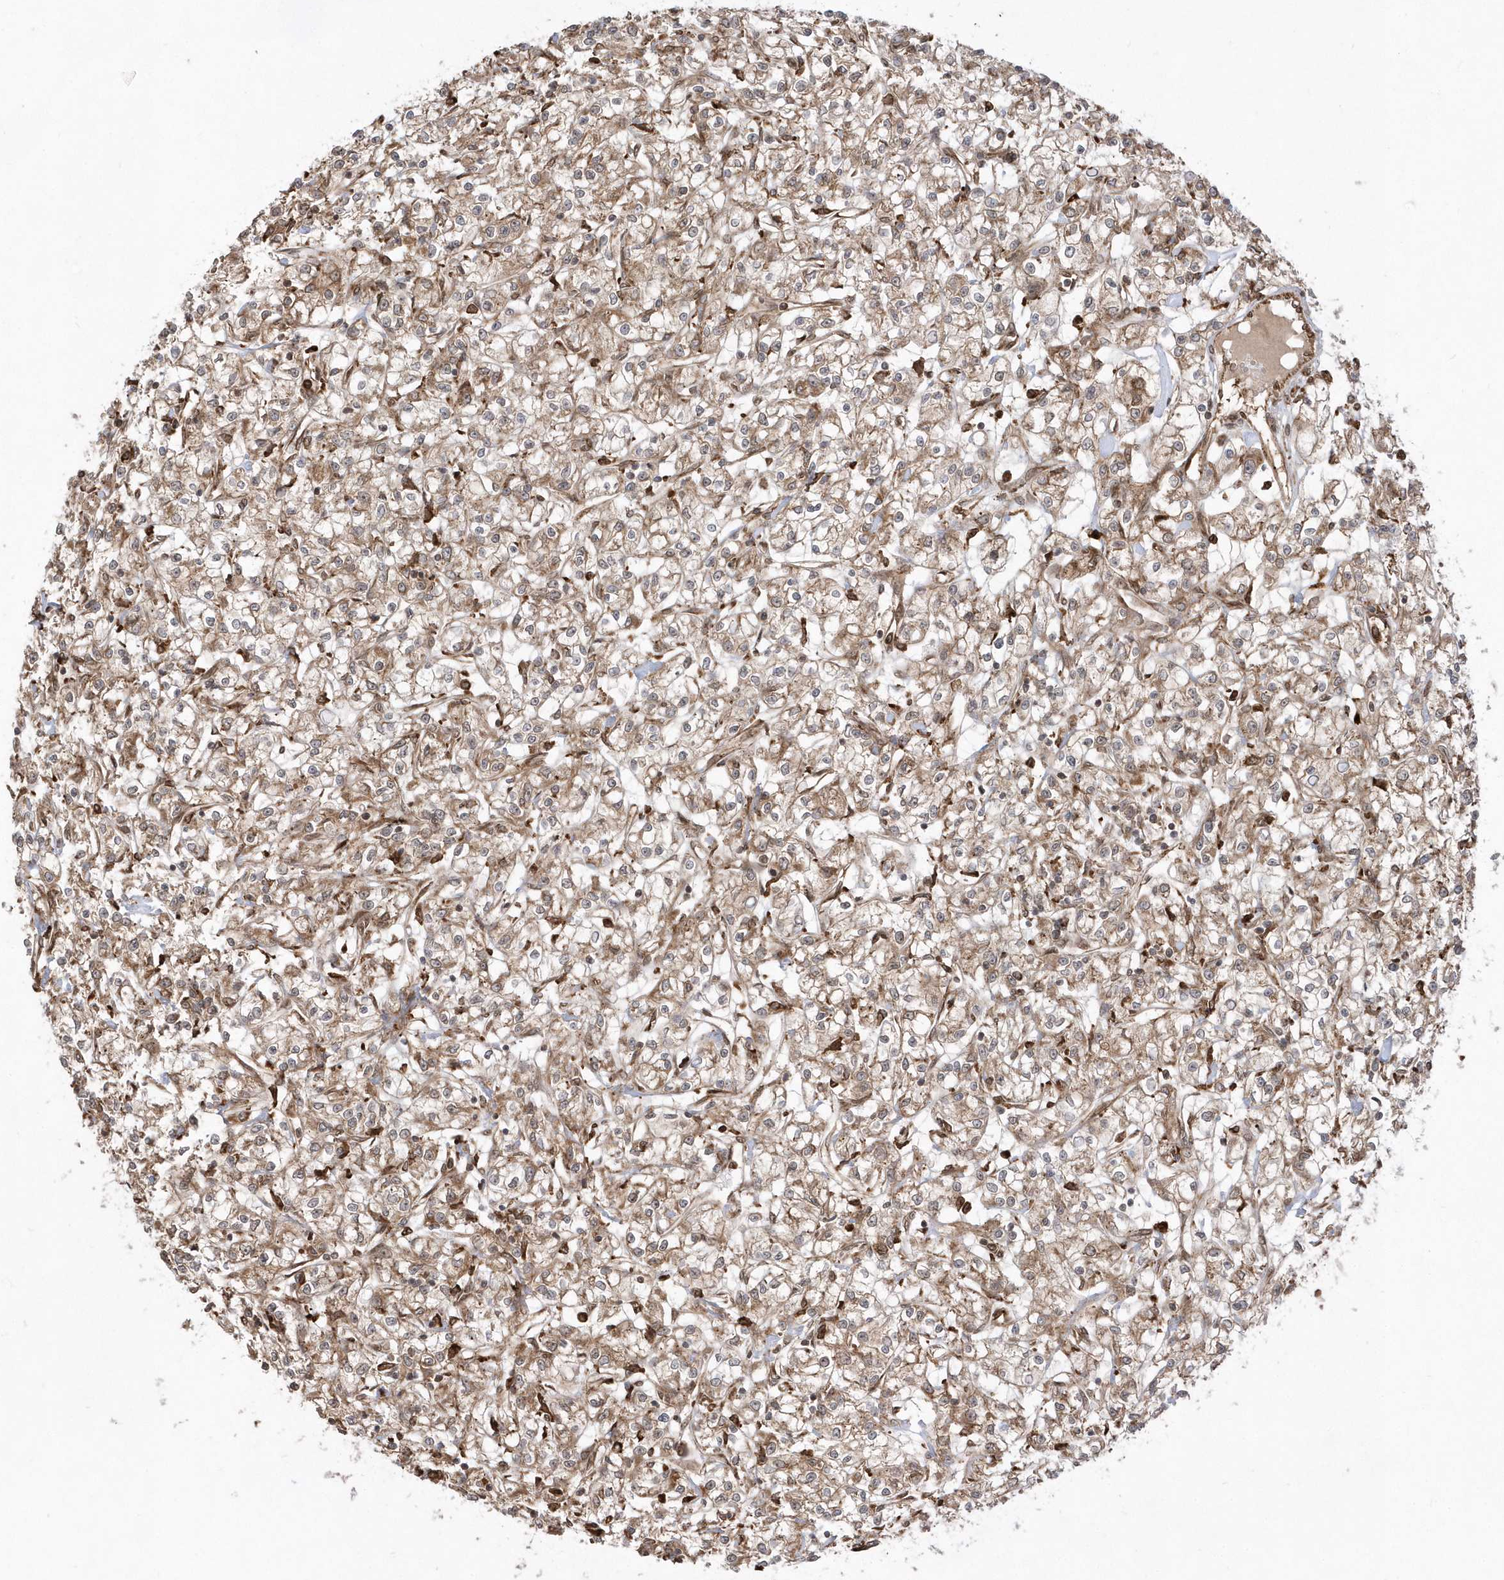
{"staining": {"intensity": "moderate", "quantity": "25%-75%", "location": "cytoplasmic/membranous"}, "tissue": "renal cancer", "cell_type": "Tumor cells", "image_type": "cancer", "snomed": [{"axis": "morphology", "description": "Adenocarcinoma, NOS"}, {"axis": "topography", "description": "Kidney"}], "caption": "IHC photomicrograph of renal adenocarcinoma stained for a protein (brown), which shows medium levels of moderate cytoplasmic/membranous positivity in about 25%-75% of tumor cells.", "gene": "EPC2", "patient": {"sex": "female", "age": 59}}